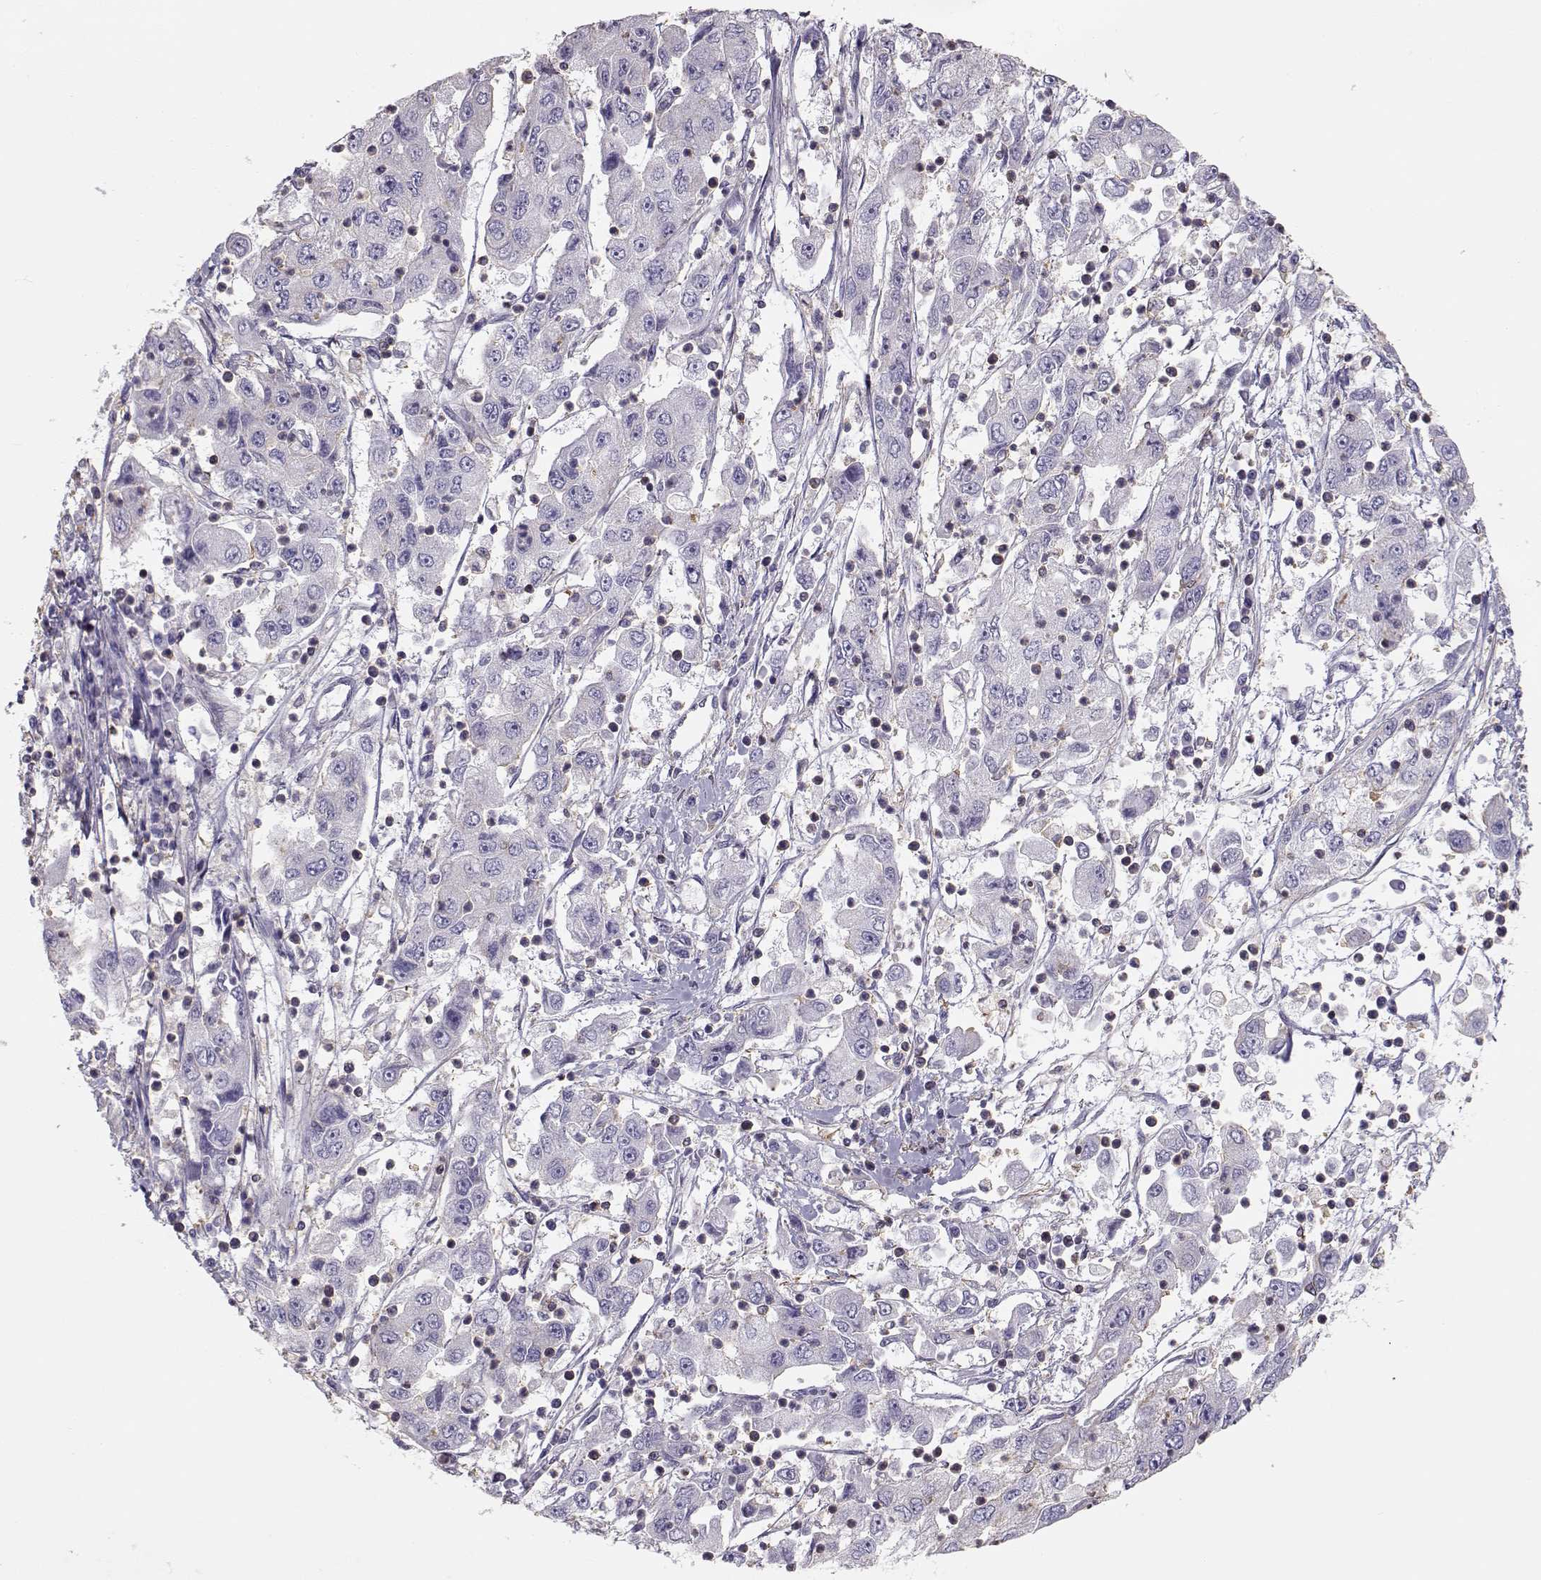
{"staining": {"intensity": "negative", "quantity": "none", "location": "none"}, "tissue": "cervical cancer", "cell_type": "Tumor cells", "image_type": "cancer", "snomed": [{"axis": "morphology", "description": "Squamous cell carcinoma, NOS"}, {"axis": "topography", "description": "Cervix"}], "caption": "DAB immunohistochemical staining of human cervical squamous cell carcinoma displays no significant staining in tumor cells. Nuclei are stained in blue.", "gene": "DAPL1", "patient": {"sex": "female", "age": 36}}